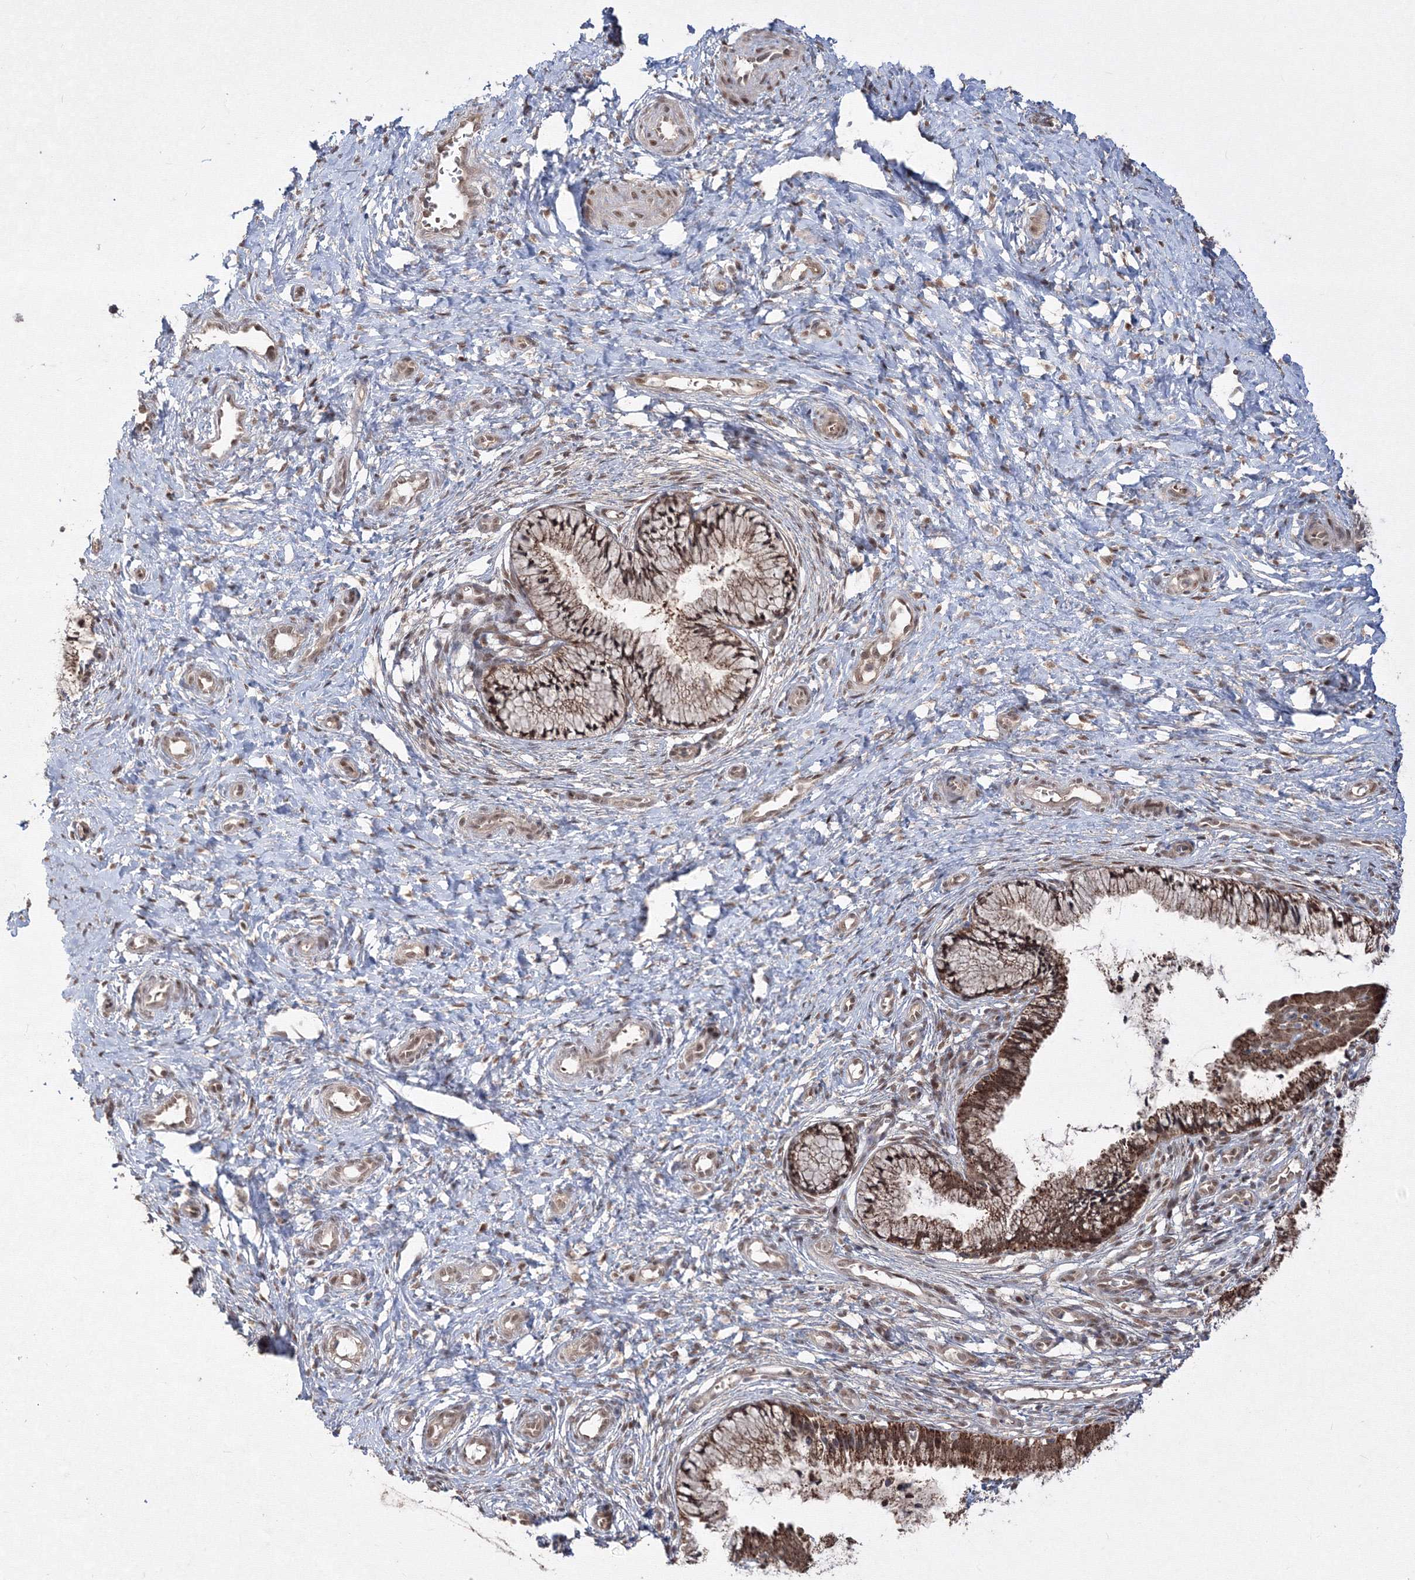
{"staining": {"intensity": "moderate", "quantity": ">75%", "location": "cytoplasmic/membranous,nuclear"}, "tissue": "cervix", "cell_type": "Glandular cells", "image_type": "normal", "snomed": [{"axis": "morphology", "description": "Normal tissue, NOS"}, {"axis": "topography", "description": "Cervix"}], "caption": "Immunohistochemistry staining of benign cervix, which exhibits medium levels of moderate cytoplasmic/membranous,nuclear expression in about >75% of glandular cells indicating moderate cytoplasmic/membranous,nuclear protein expression. The staining was performed using DAB (brown) for protein detection and nuclei were counterstained in hematoxylin (blue).", "gene": "COPS4", "patient": {"sex": "female", "age": 36}}